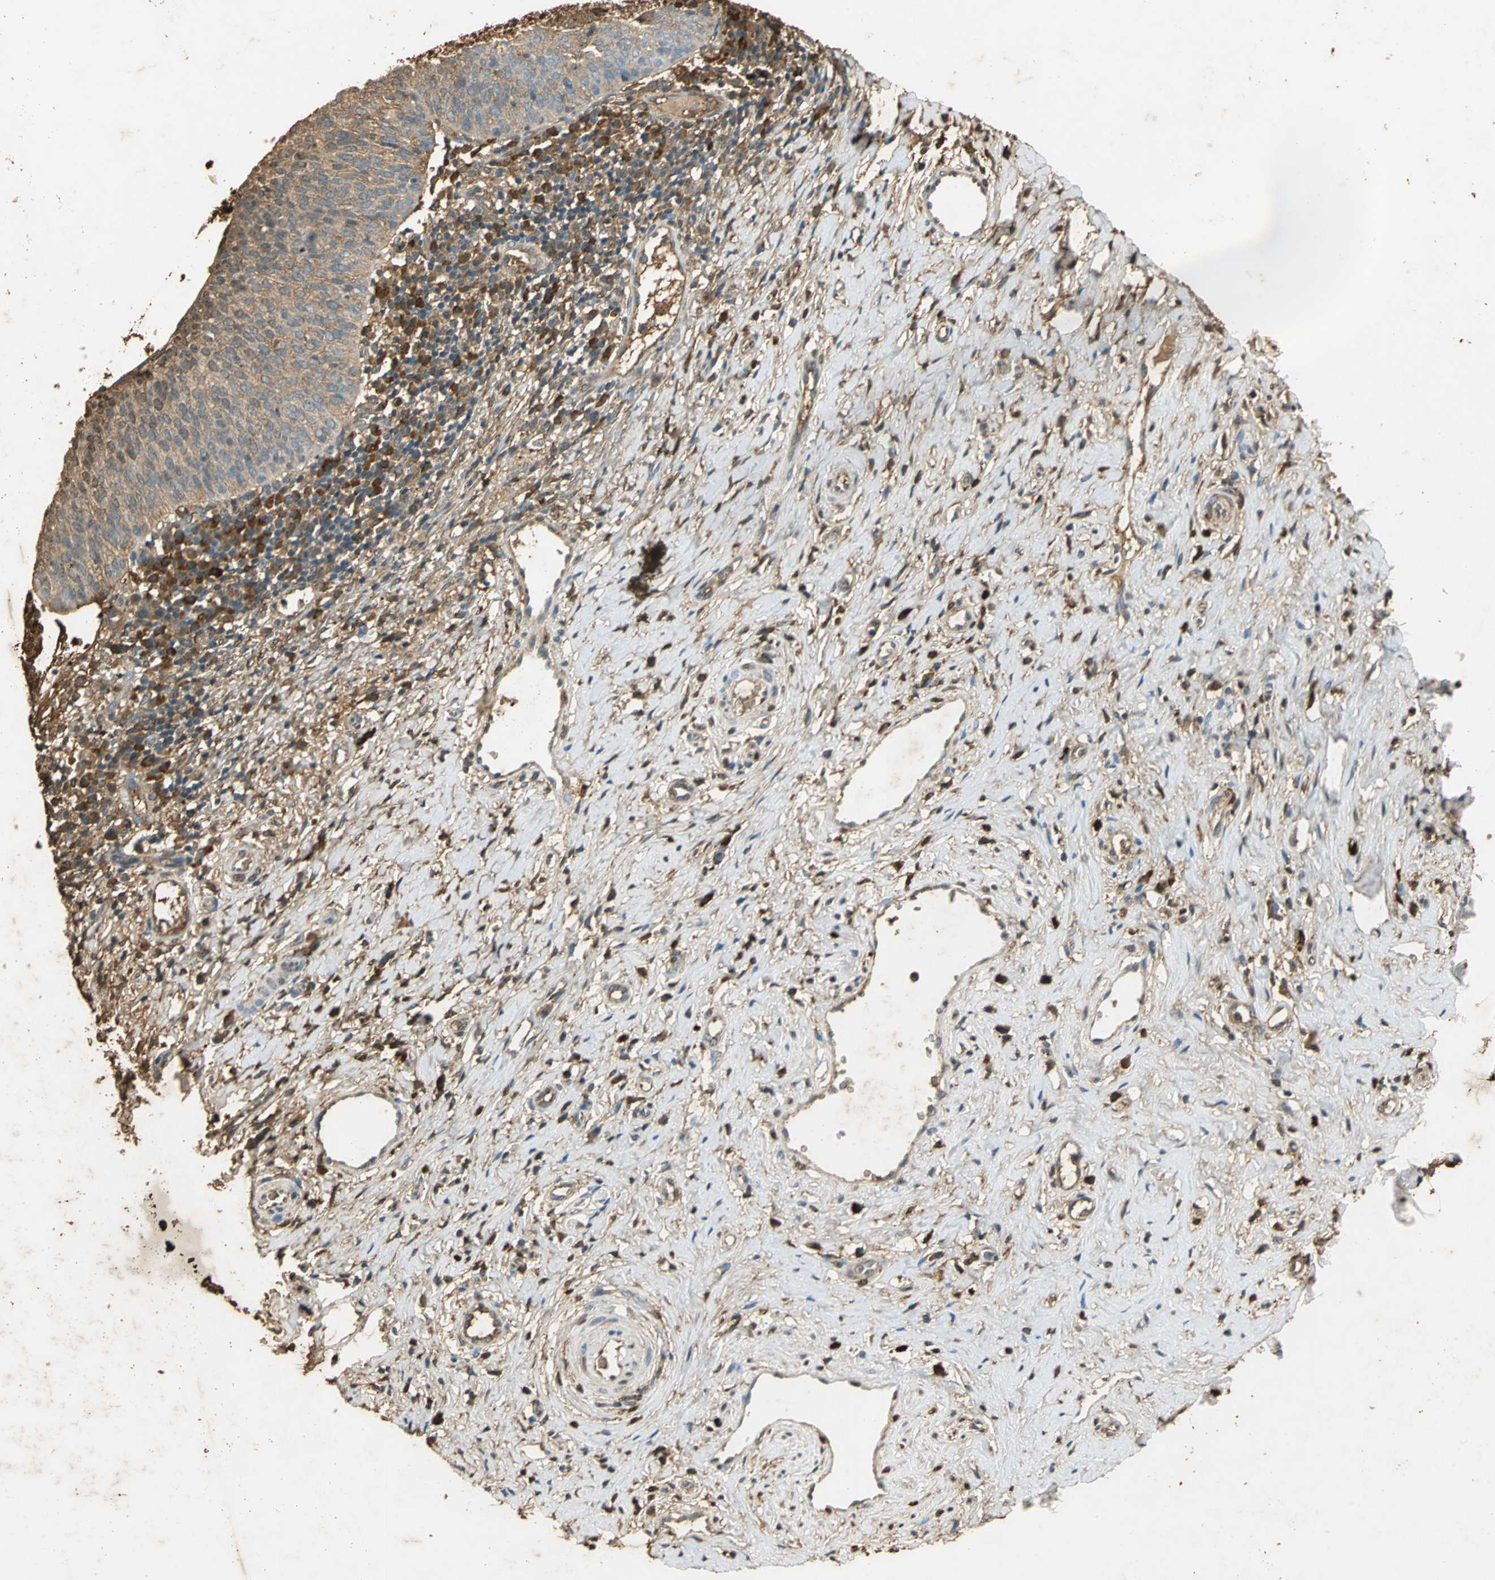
{"staining": {"intensity": "moderate", "quantity": ">75%", "location": "cytoplasmic/membranous"}, "tissue": "cervical cancer", "cell_type": "Tumor cells", "image_type": "cancer", "snomed": [{"axis": "morphology", "description": "Normal tissue, NOS"}, {"axis": "morphology", "description": "Squamous cell carcinoma, NOS"}, {"axis": "topography", "description": "Cervix"}], "caption": "Brown immunohistochemical staining in human cervical squamous cell carcinoma reveals moderate cytoplasmic/membranous expression in approximately >75% of tumor cells. (DAB (3,3'-diaminobenzidine) IHC with brightfield microscopy, high magnification).", "gene": "GAPDH", "patient": {"sex": "female", "age": 39}}